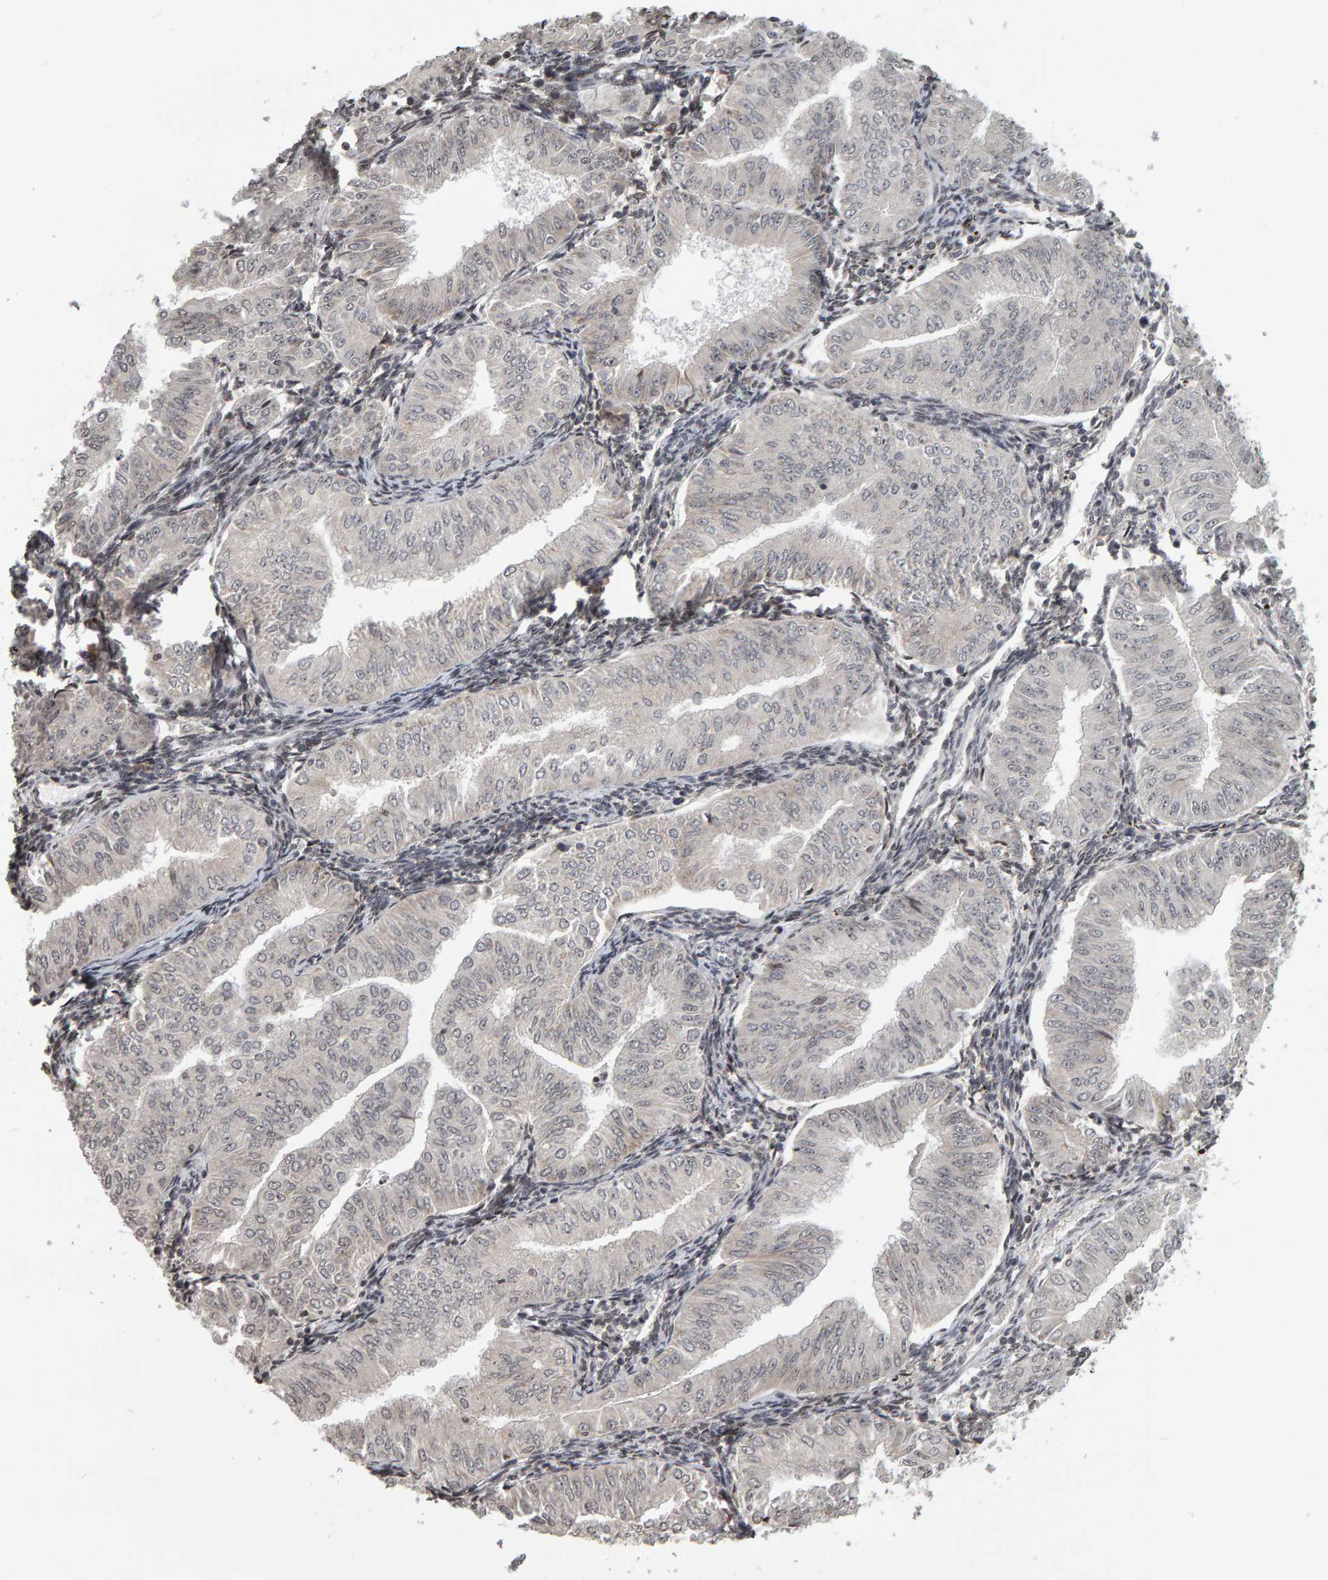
{"staining": {"intensity": "weak", "quantity": "<25%", "location": "nuclear"}, "tissue": "endometrial cancer", "cell_type": "Tumor cells", "image_type": "cancer", "snomed": [{"axis": "morphology", "description": "Normal tissue, NOS"}, {"axis": "morphology", "description": "Adenocarcinoma, NOS"}, {"axis": "topography", "description": "Endometrium"}], "caption": "Histopathology image shows no significant protein staining in tumor cells of endometrial adenocarcinoma.", "gene": "TRAM1", "patient": {"sex": "female", "age": 53}}